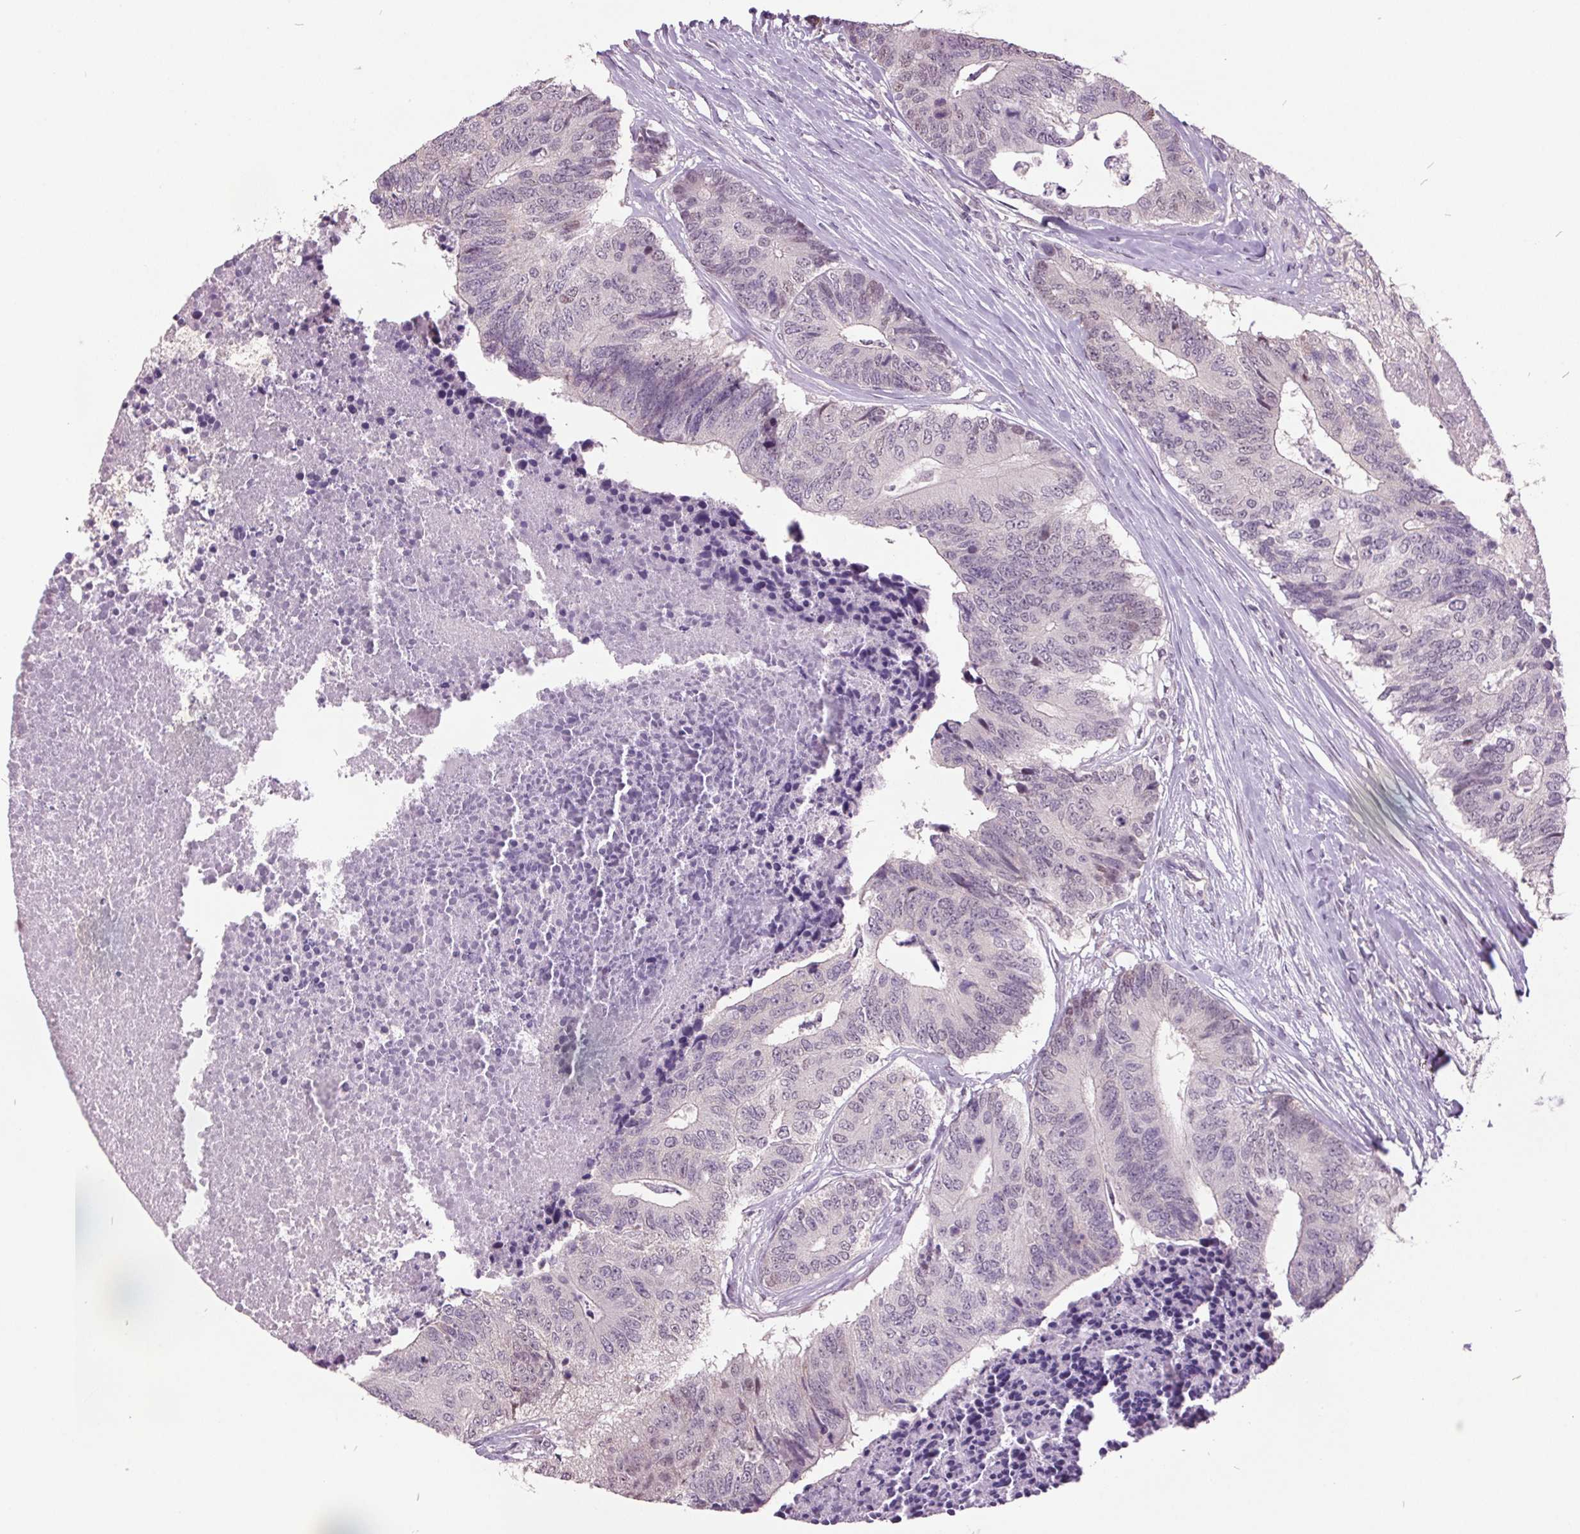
{"staining": {"intensity": "negative", "quantity": "none", "location": "none"}, "tissue": "colorectal cancer", "cell_type": "Tumor cells", "image_type": "cancer", "snomed": [{"axis": "morphology", "description": "Adenocarcinoma, NOS"}, {"axis": "topography", "description": "Colon"}], "caption": "Colorectal adenocarcinoma was stained to show a protein in brown. There is no significant staining in tumor cells. (DAB immunohistochemistry visualized using brightfield microscopy, high magnification).", "gene": "C2orf16", "patient": {"sex": "female", "age": 67}}